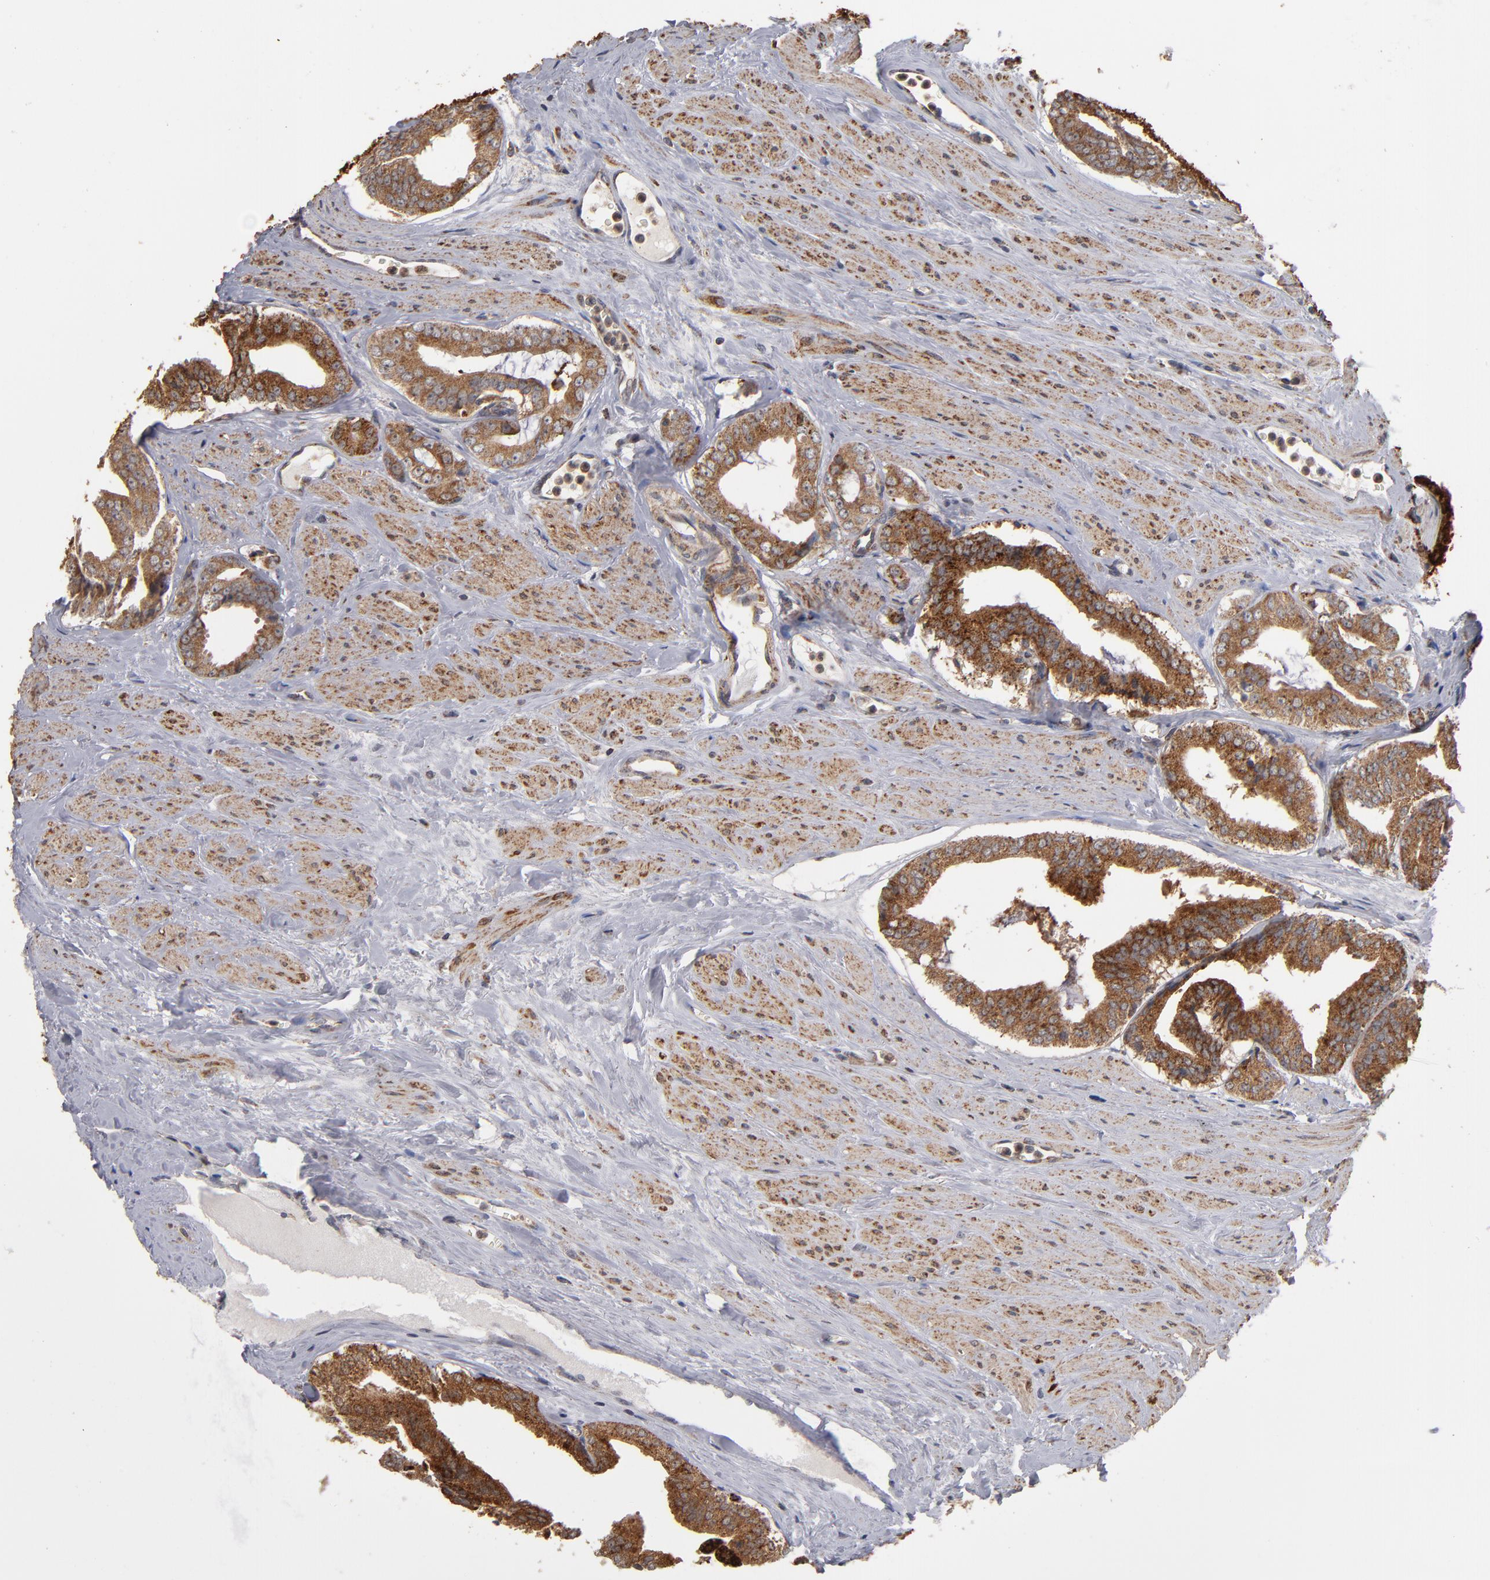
{"staining": {"intensity": "moderate", "quantity": ">75%", "location": "cytoplasmic/membranous"}, "tissue": "prostate cancer", "cell_type": "Tumor cells", "image_type": "cancer", "snomed": [{"axis": "morphology", "description": "Adenocarcinoma, Medium grade"}, {"axis": "topography", "description": "Prostate"}], "caption": "High-power microscopy captured an immunohistochemistry photomicrograph of prostate adenocarcinoma (medium-grade), revealing moderate cytoplasmic/membranous positivity in about >75% of tumor cells.", "gene": "MIPOL1", "patient": {"sex": "male", "age": 79}}